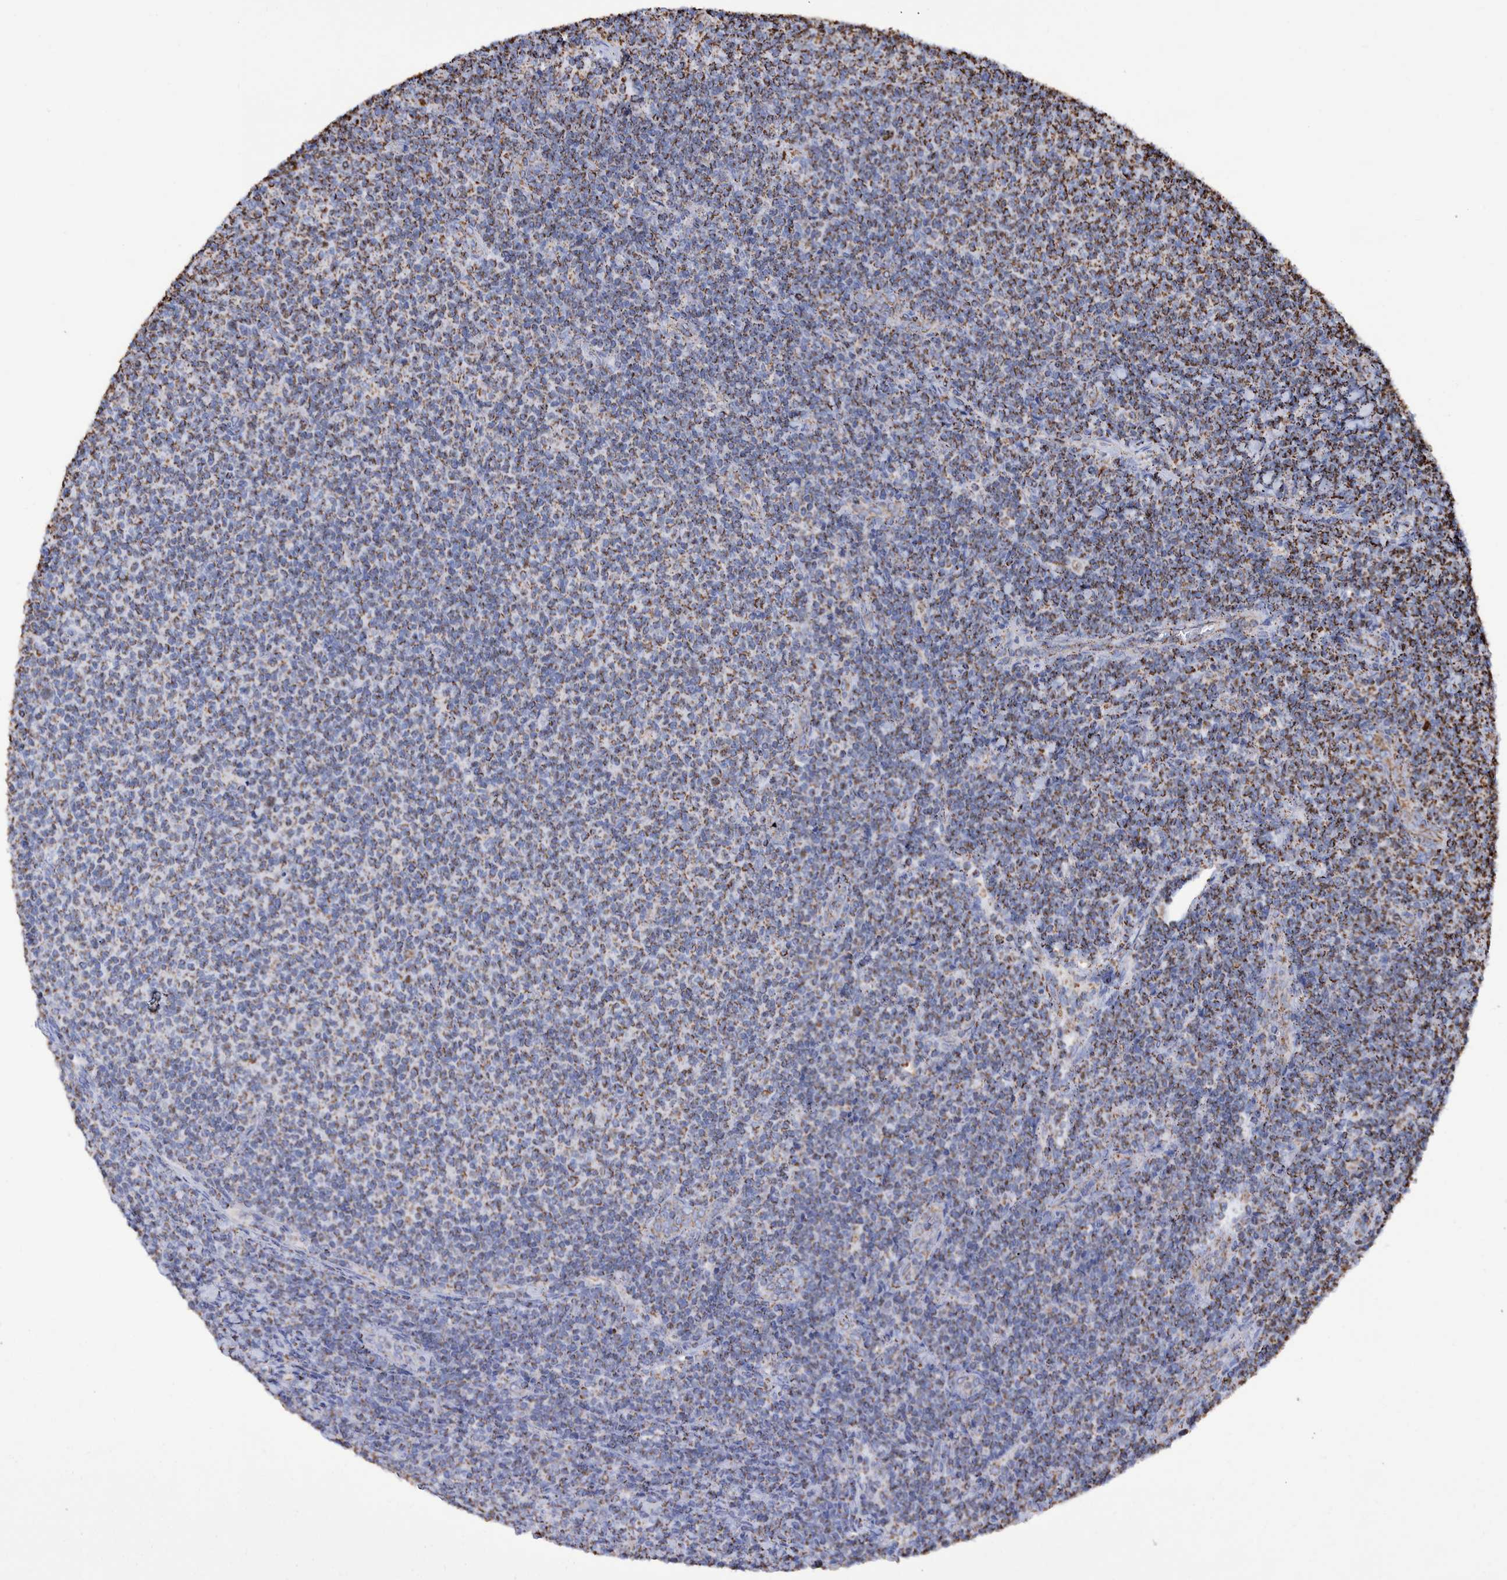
{"staining": {"intensity": "strong", "quantity": "25%-75%", "location": "cytoplasmic/membranous"}, "tissue": "lymphoma", "cell_type": "Tumor cells", "image_type": "cancer", "snomed": [{"axis": "morphology", "description": "Malignant lymphoma, non-Hodgkin's type, Low grade"}, {"axis": "topography", "description": "Lymph node"}], "caption": "Strong cytoplasmic/membranous expression for a protein is appreciated in approximately 25%-75% of tumor cells of lymphoma using IHC.", "gene": "VPS26C", "patient": {"sex": "male", "age": 66}}